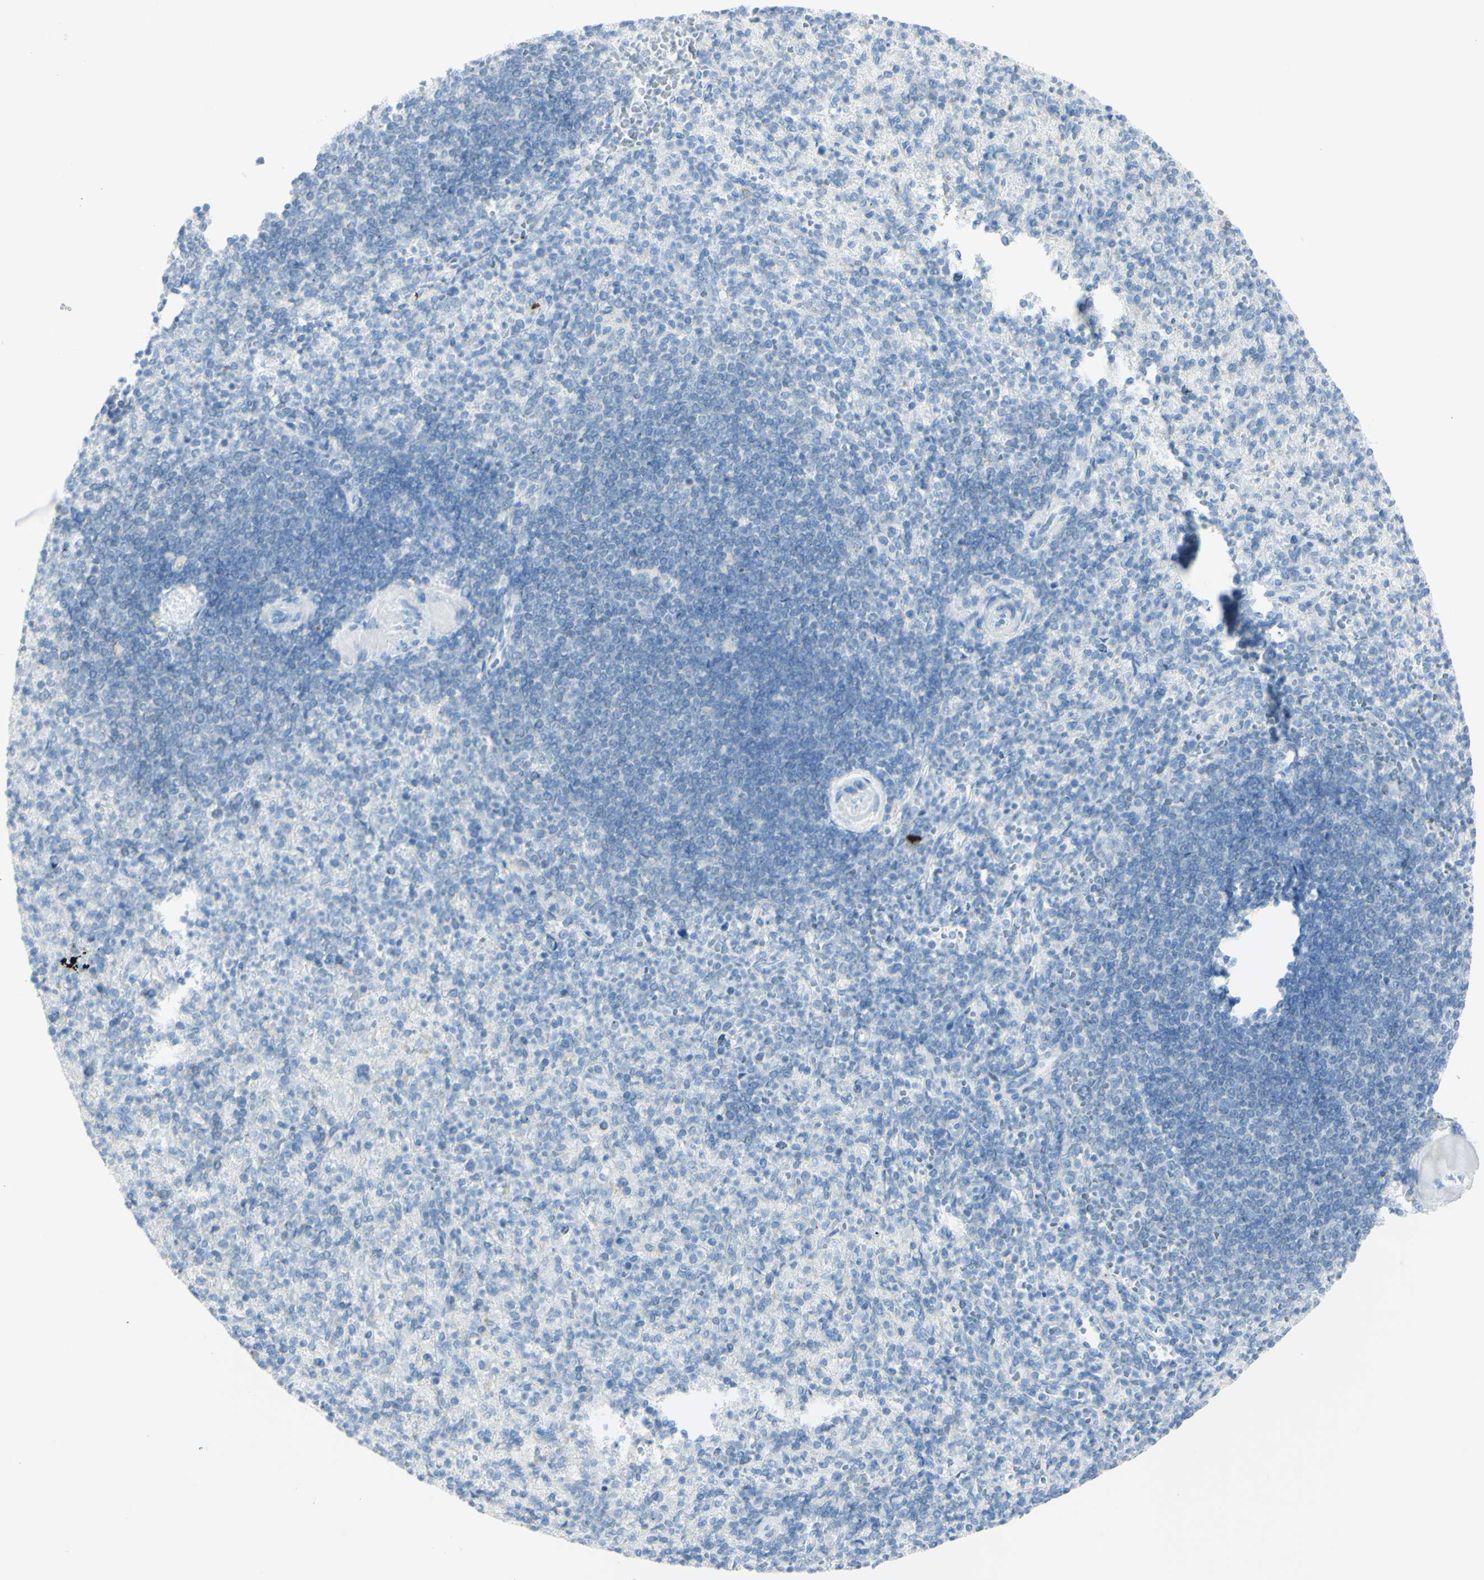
{"staining": {"intensity": "negative", "quantity": "none", "location": "none"}, "tissue": "spleen", "cell_type": "Cells in red pulp", "image_type": "normal", "snomed": [{"axis": "morphology", "description": "Normal tissue, NOS"}, {"axis": "topography", "description": "Spleen"}], "caption": "A high-resolution photomicrograph shows immunohistochemistry staining of unremarkable spleen, which exhibits no significant staining in cells in red pulp. The staining was performed using DAB to visualize the protein expression in brown, while the nuclei were stained in blue with hematoxylin (Magnification: 20x).", "gene": "LETM1", "patient": {"sex": "female", "age": 74}}